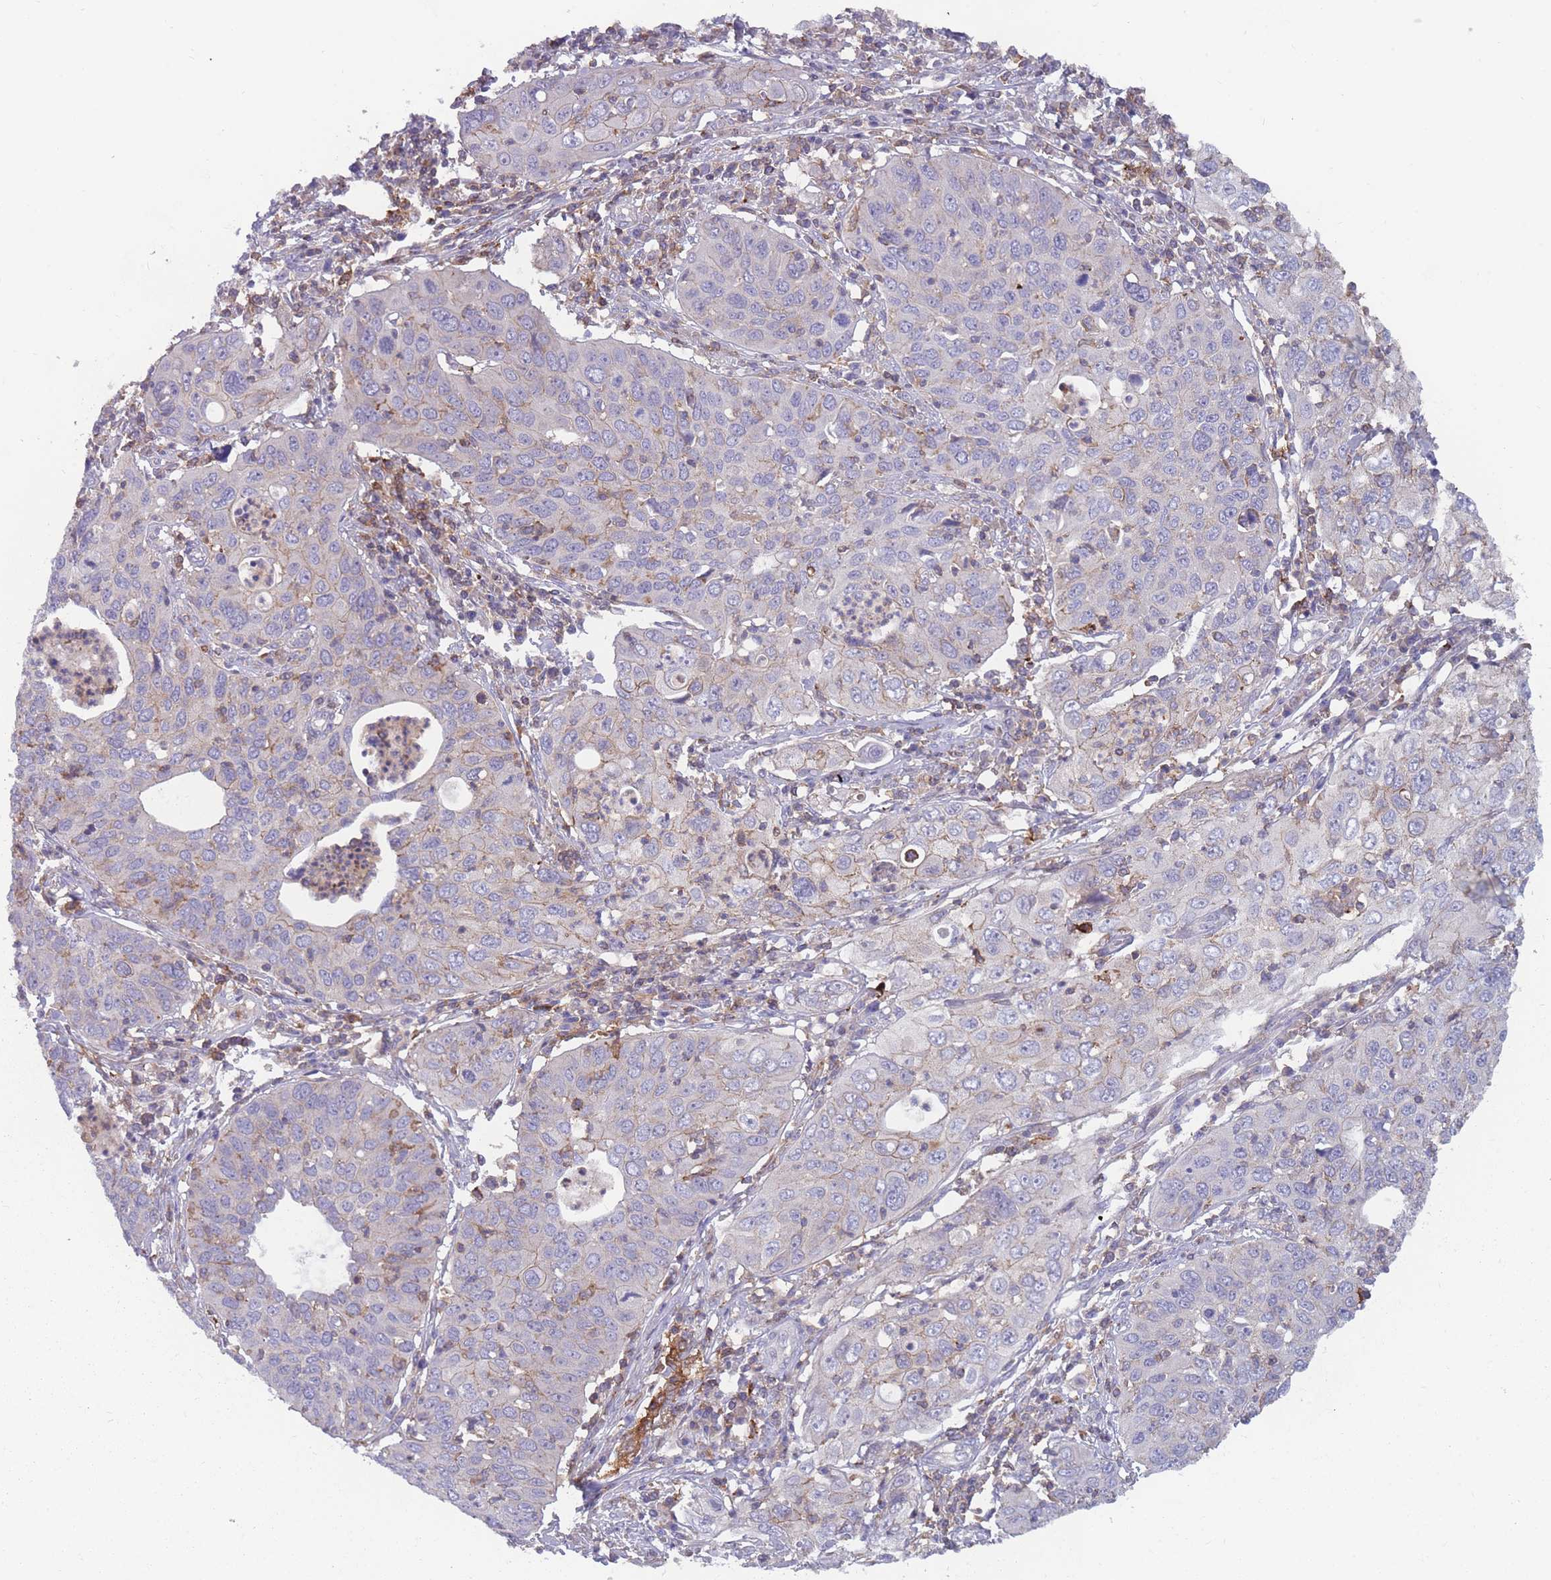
{"staining": {"intensity": "negative", "quantity": "none", "location": "none"}, "tissue": "cervical cancer", "cell_type": "Tumor cells", "image_type": "cancer", "snomed": [{"axis": "morphology", "description": "Squamous cell carcinoma, NOS"}, {"axis": "topography", "description": "Cervix"}], "caption": "Tumor cells show no significant protein expression in cervical cancer.", "gene": "CD33", "patient": {"sex": "female", "age": 36}}